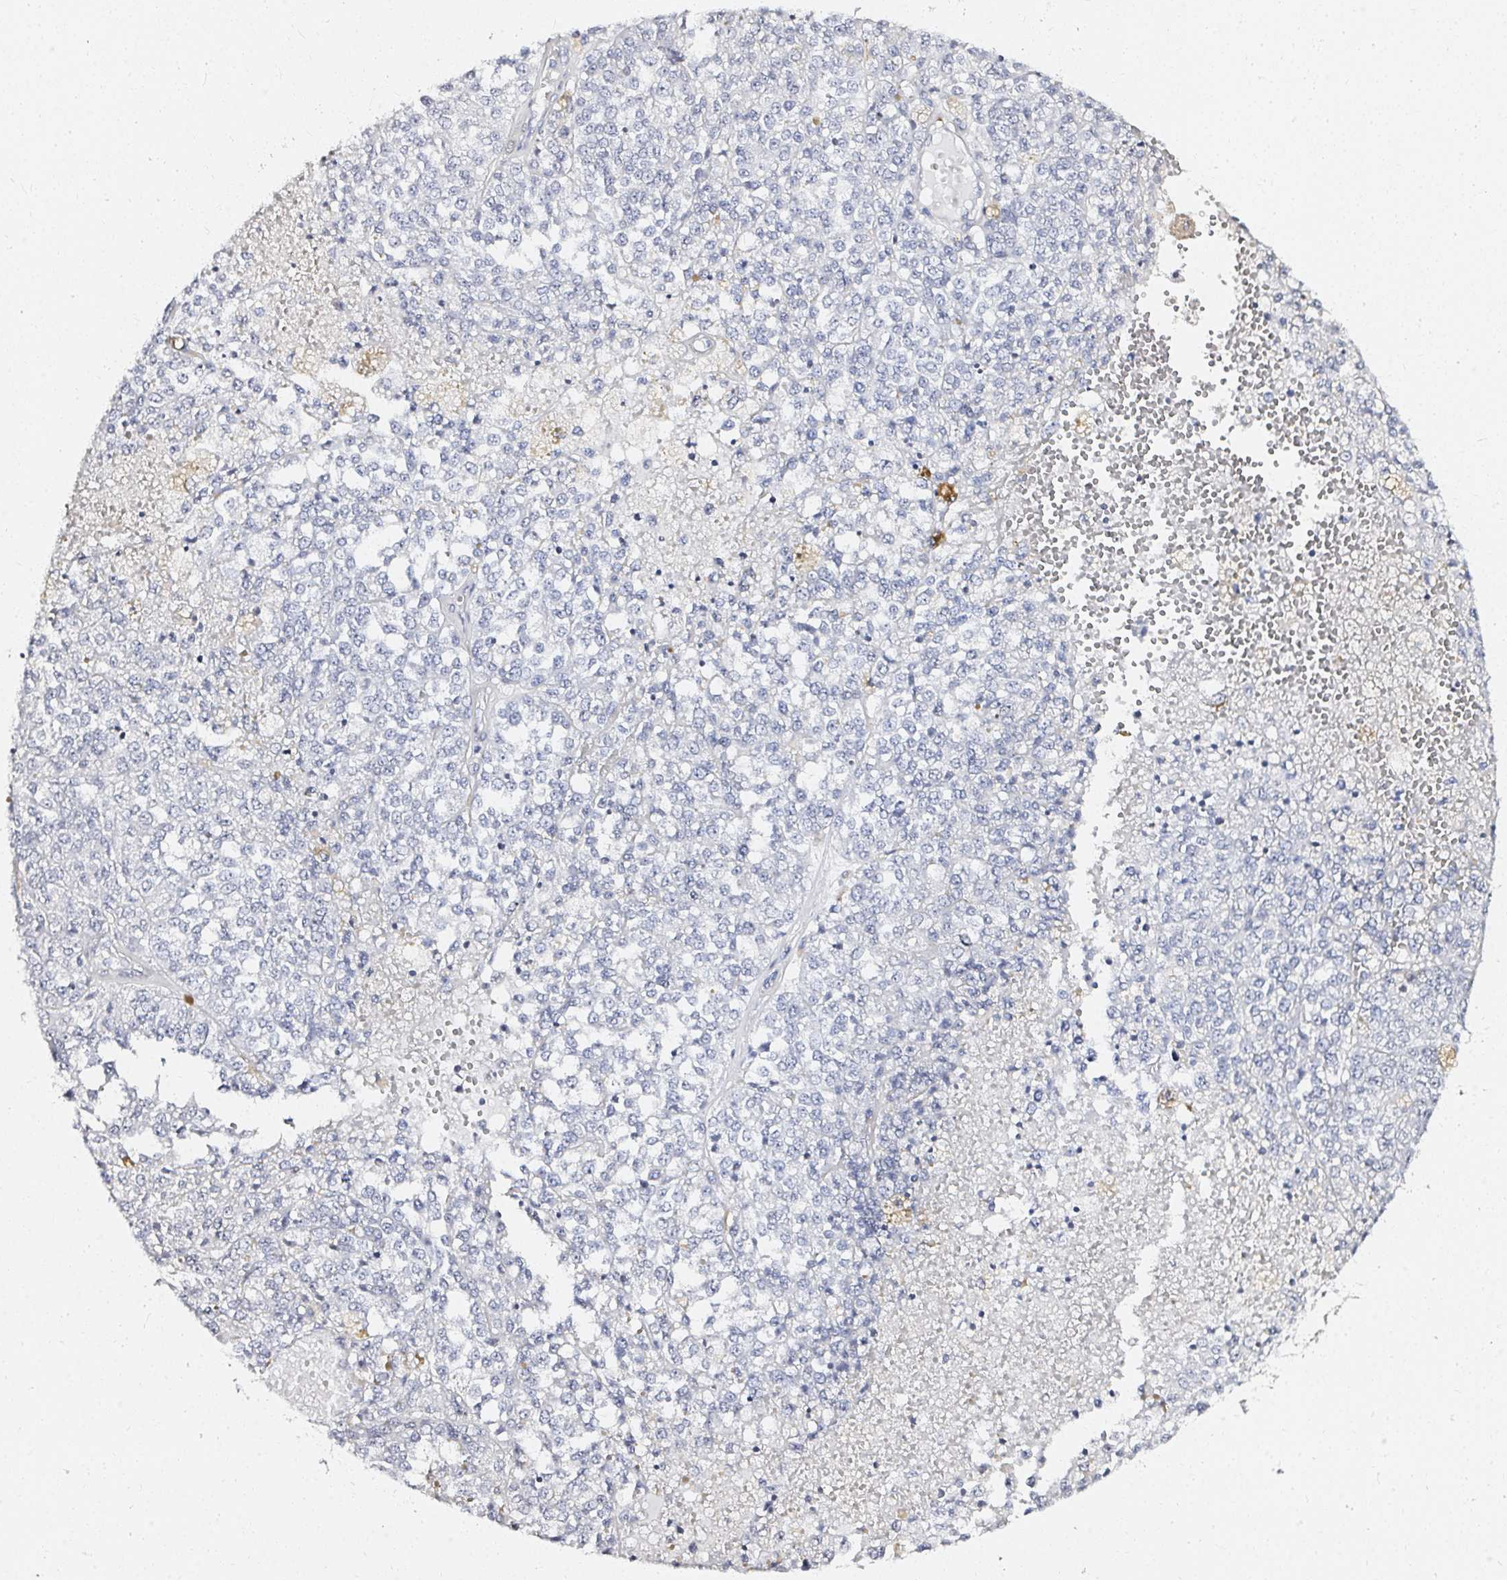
{"staining": {"intensity": "negative", "quantity": "none", "location": "none"}, "tissue": "melanoma", "cell_type": "Tumor cells", "image_type": "cancer", "snomed": [{"axis": "morphology", "description": "Malignant melanoma, Metastatic site"}, {"axis": "topography", "description": "Lymph node"}], "caption": "Immunohistochemical staining of melanoma displays no significant positivity in tumor cells.", "gene": "ACAN", "patient": {"sex": "female", "age": 64}}